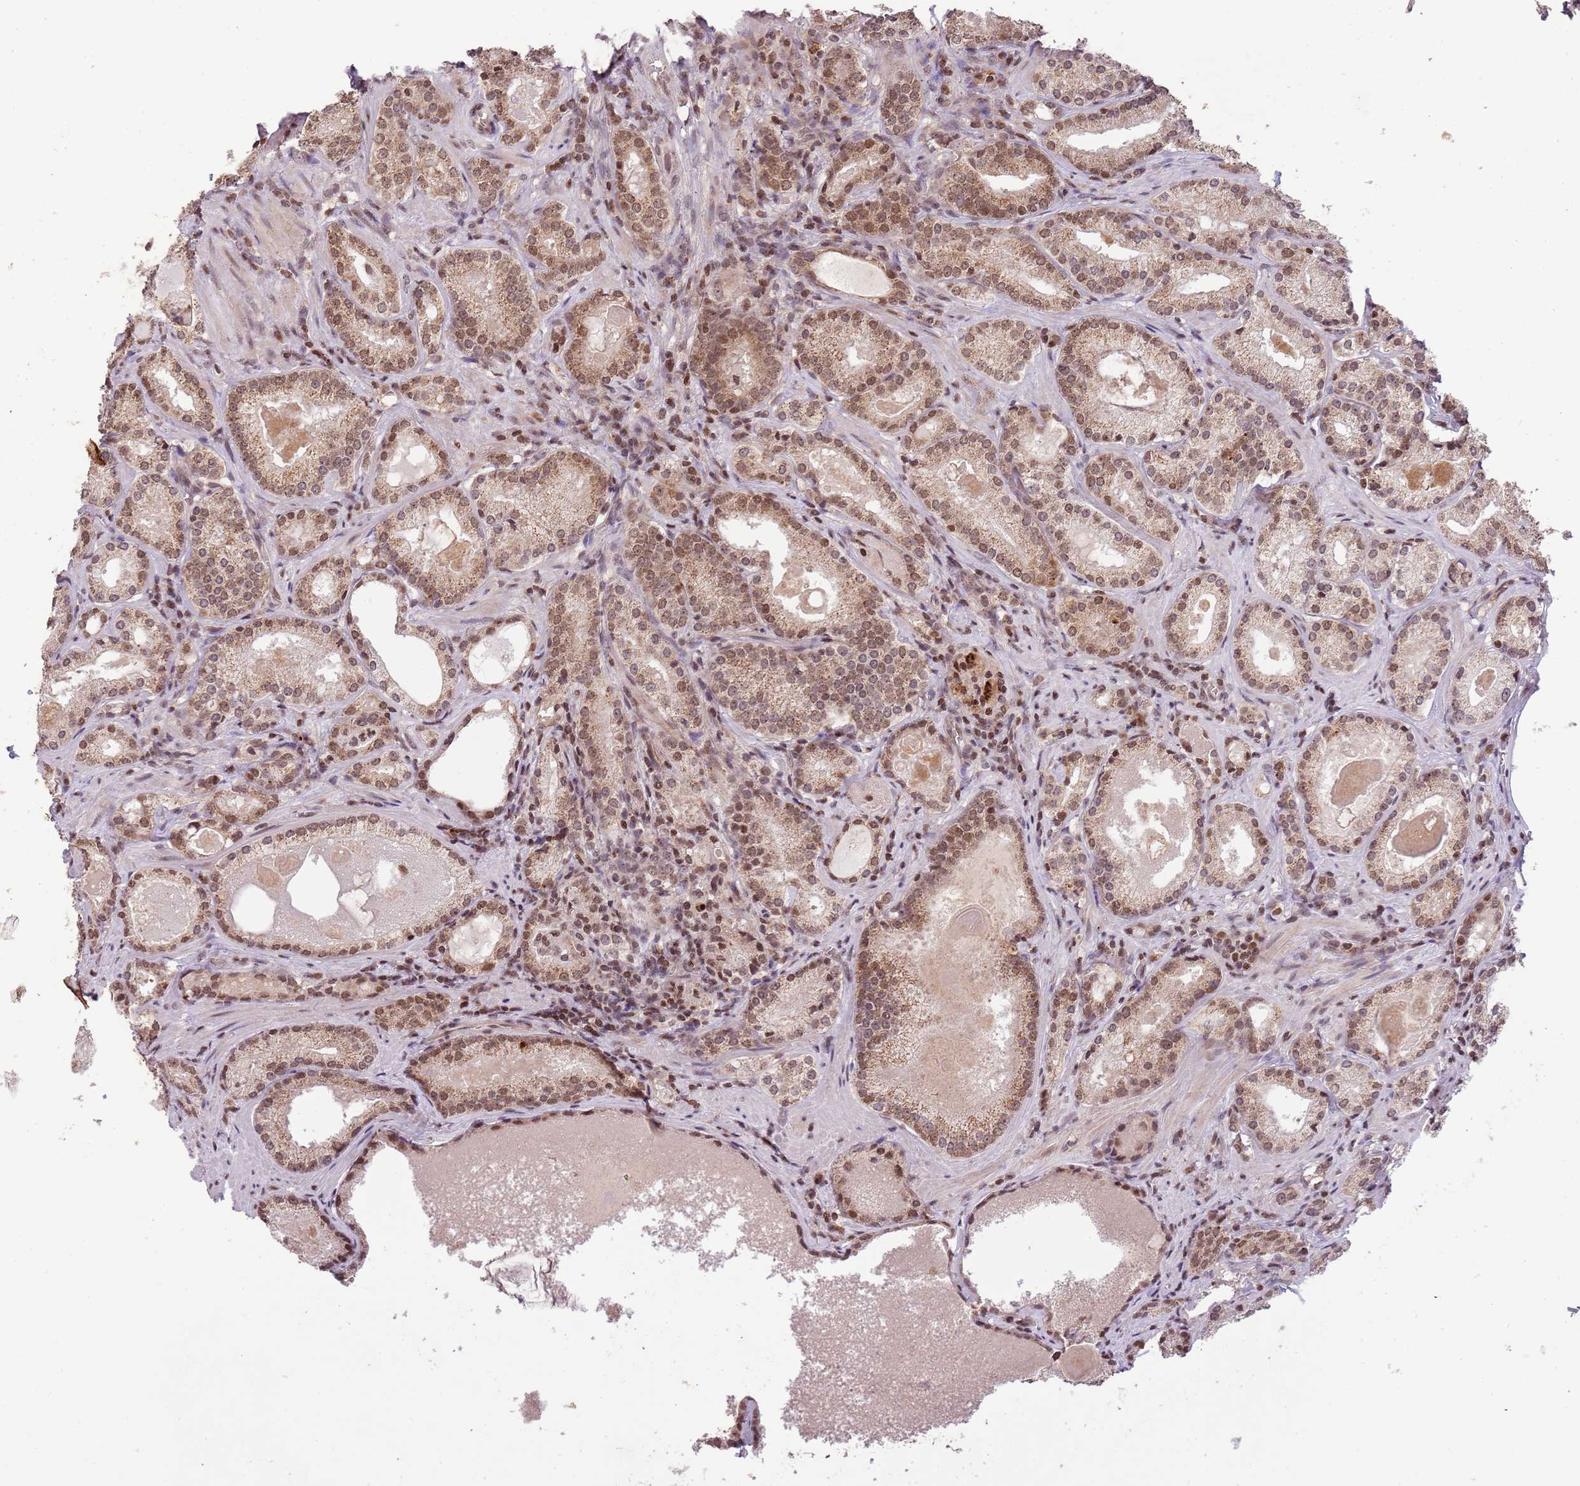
{"staining": {"intensity": "moderate", "quantity": ">75%", "location": "cytoplasmic/membranous,nuclear"}, "tissue": "prostate cancer", "cell_type": "Tumor cells", "image_type": "cancer", "snomed": [{"axis": "morphology", "description": "Adenocarcinoma, Low grade"}, {"axis": "topography", "description": "Prostate"}], "caption": "Tumor cells display moderate cytoplasmic/membranous and nuclear positivity in approximately >75% of cells in prostate cancer. The staining was performed using DAB (3,3'-diaminobenzidine) to visualize the protein expression in brown, while the nuclei were stained in blue with hematoxylin (Magnification: 20x).", "gene": "SAMSN1", "patient": {"sex": "male", "age": 57}}